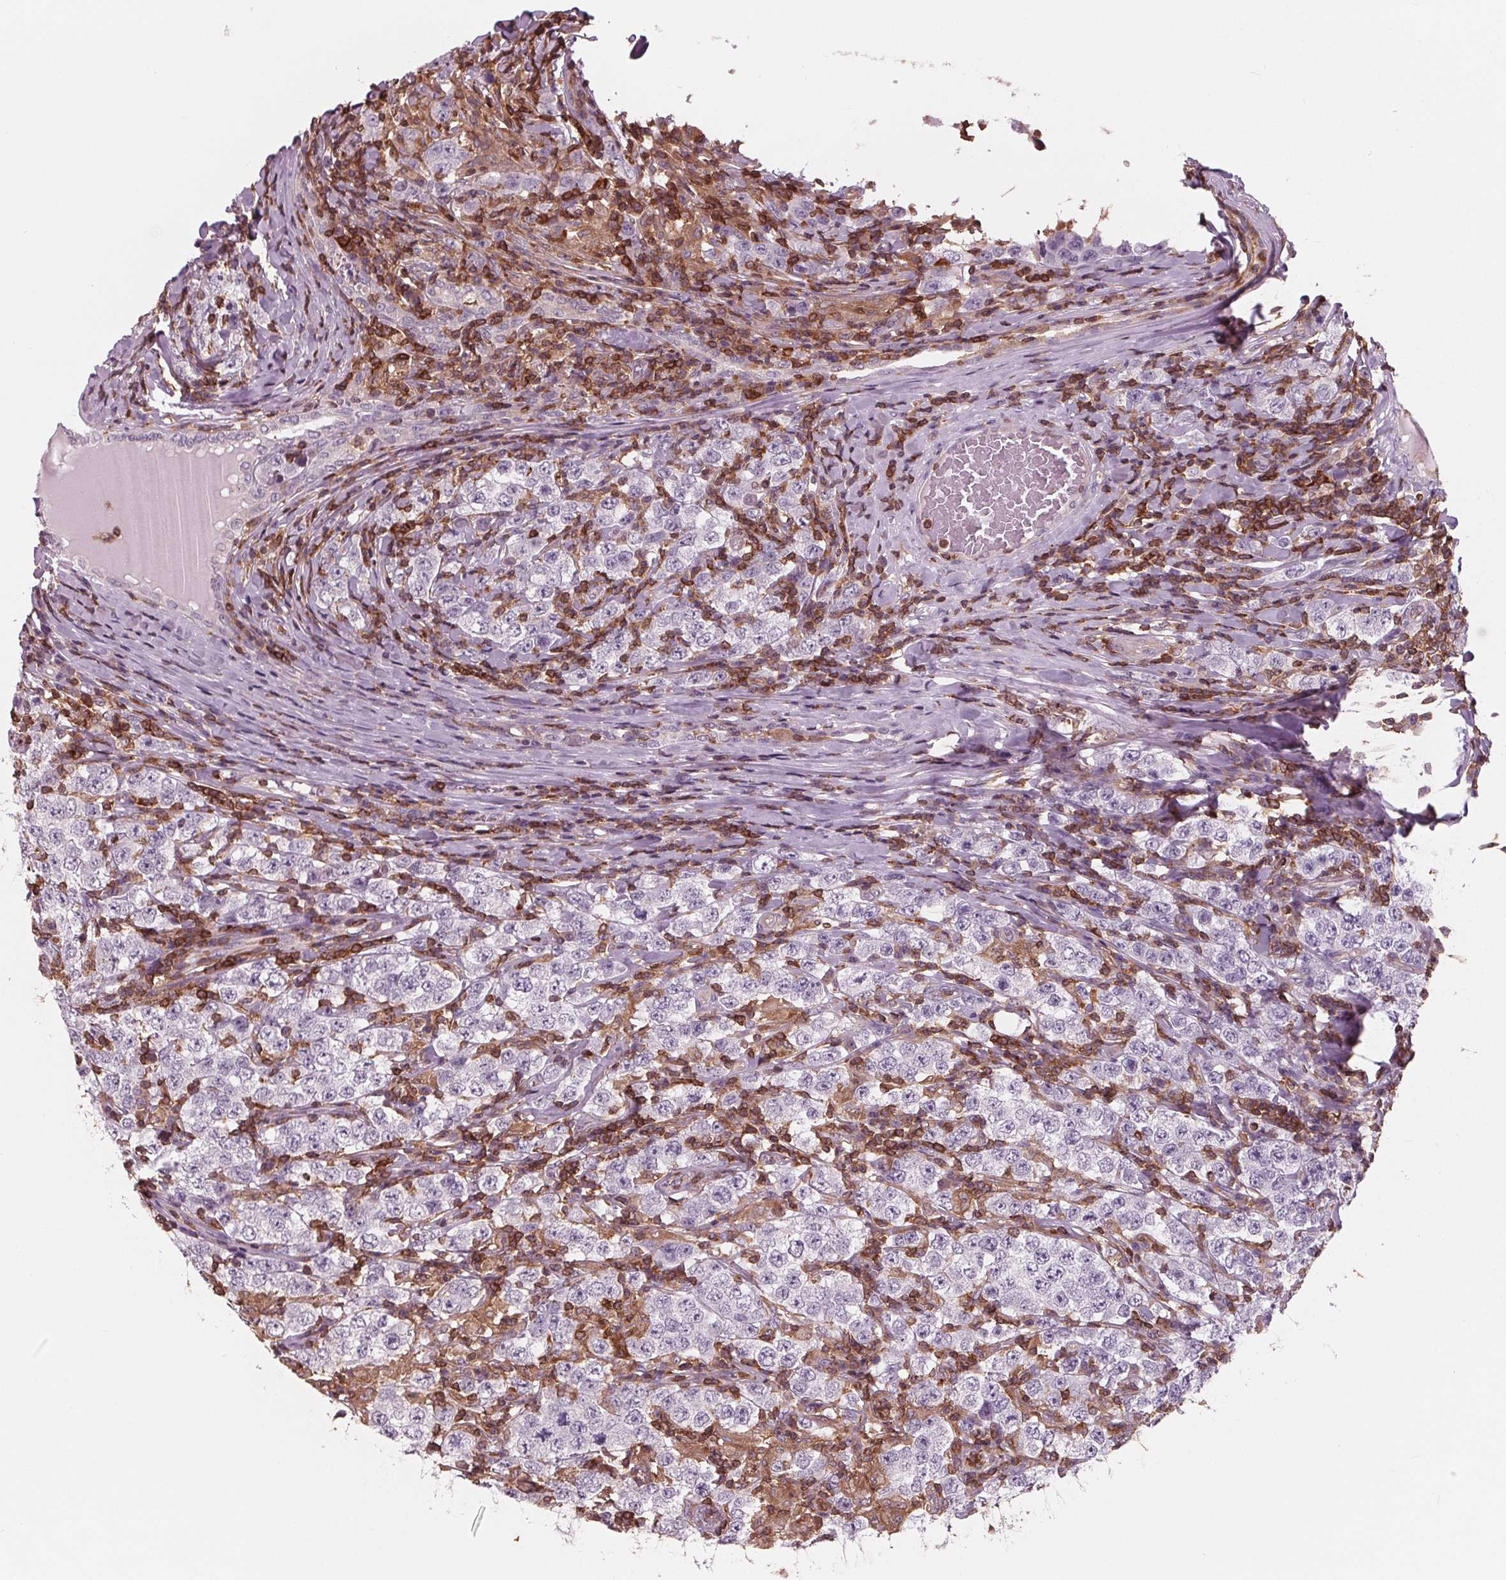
{"staining": {"intensity": "negative", "quantity": "none", "location": "none"}, "tissue": "testis cancer", "cell_type": "Tumor cells", "image_type": "cancer", "snomed": [{"axis": "morphology", "description": "Seminoma, NOS"}, {"axis": "morphology", "description": "Carcinoma, Embryonal, NOS"}, {"axis": "topography", "description": "Testis"}], "caption": "A micrograph of human testis cancer is negative for staining in tumor cells.", "gene": "ARHGAP25", "patient": {"sex": "male", "age": 41}}